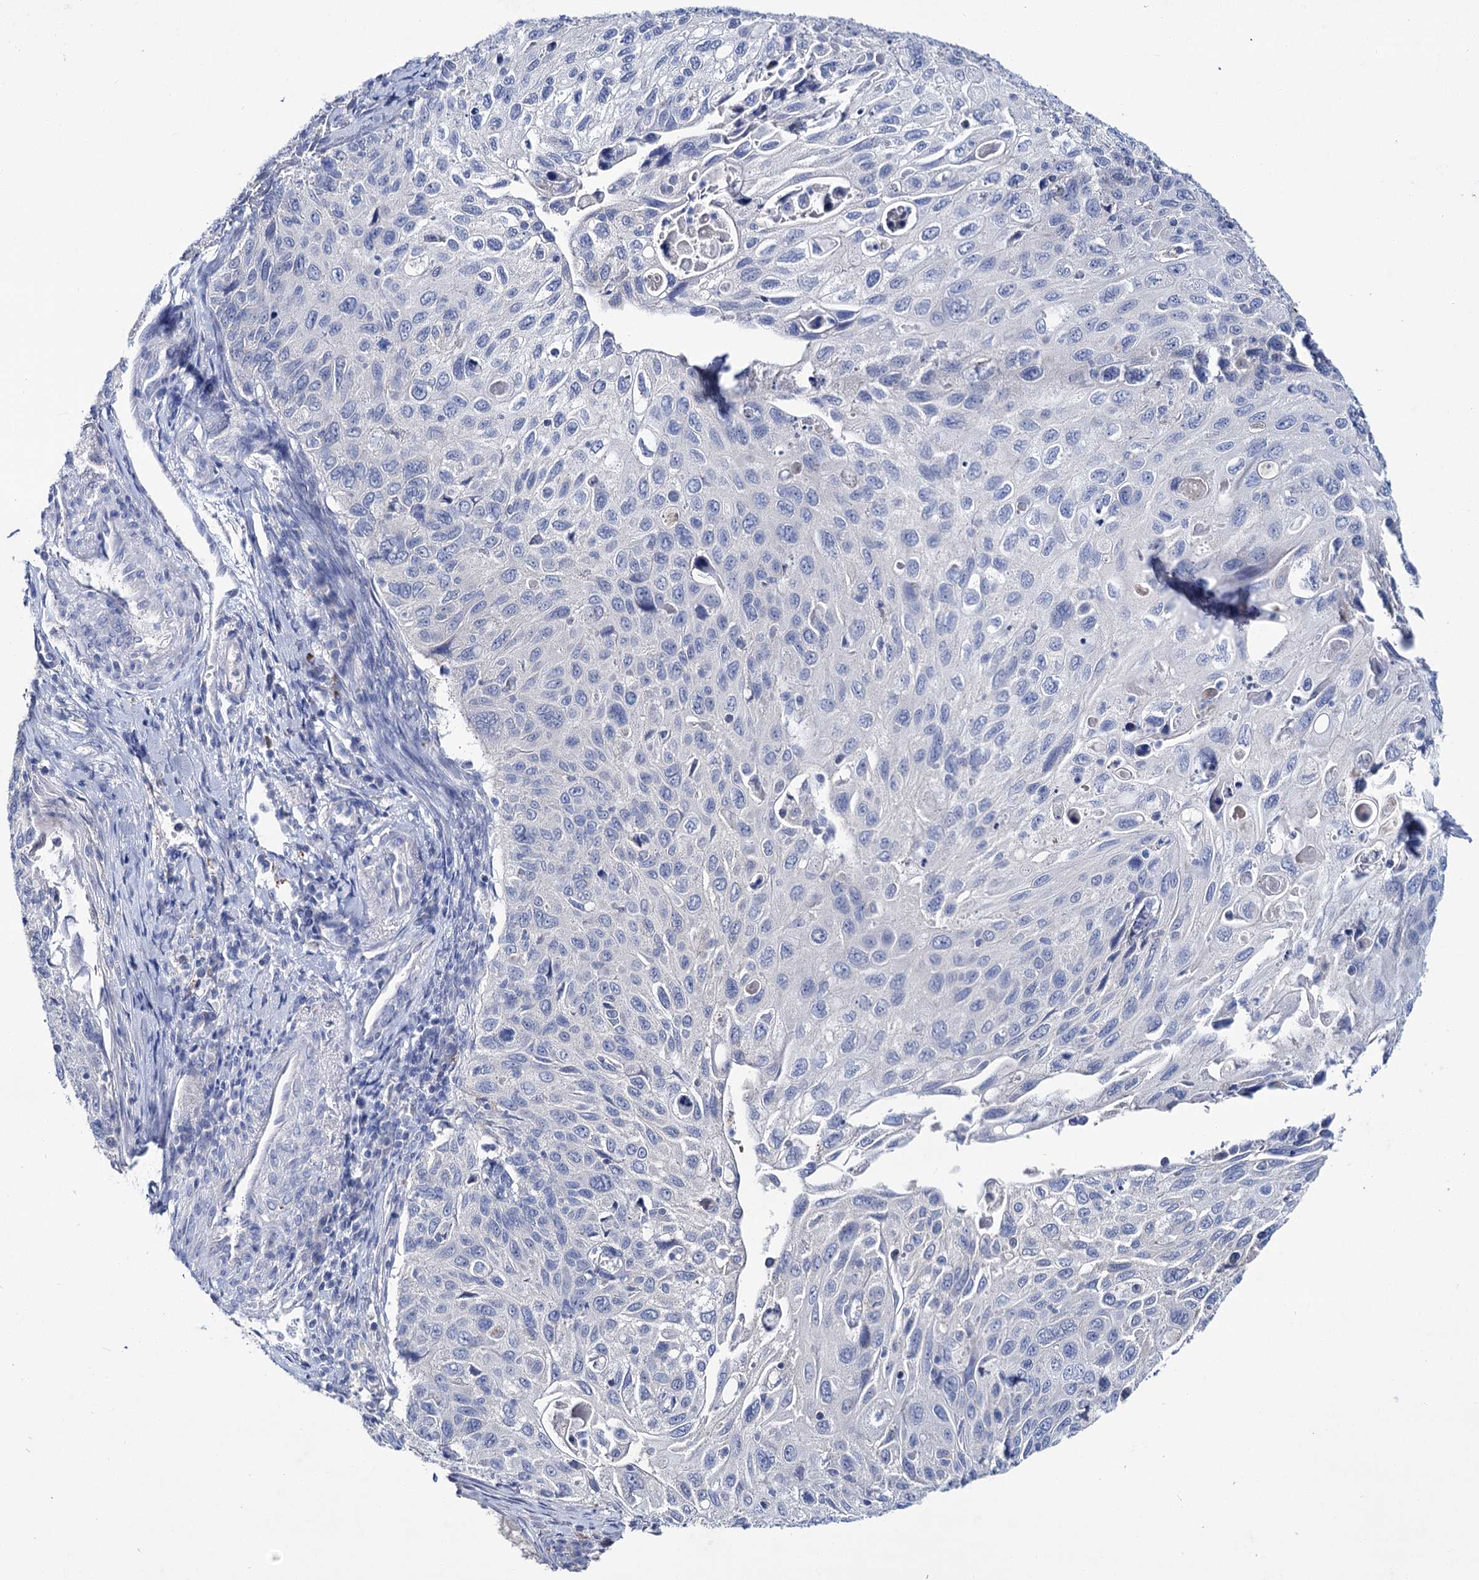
{"staining": {"intensity": "negative", "quantity": "none", "location": "none"}, "tissue": "cervical cancer", "cell_type": "Tumor cells", "image_type": "cancer", "snomed": [{"axis": "morphology", "description": "Squamous cell carcinoma, NOS"}, {"axis": "topography", "description": "Cervix"}], "caption": "This is an IHC histopathology image of human cervical cancer (squamous cell carcinoma). There is no positivity in tumor cells.", "gene": "LYZL4", "patient": {"sex": "female", "age": 70}}